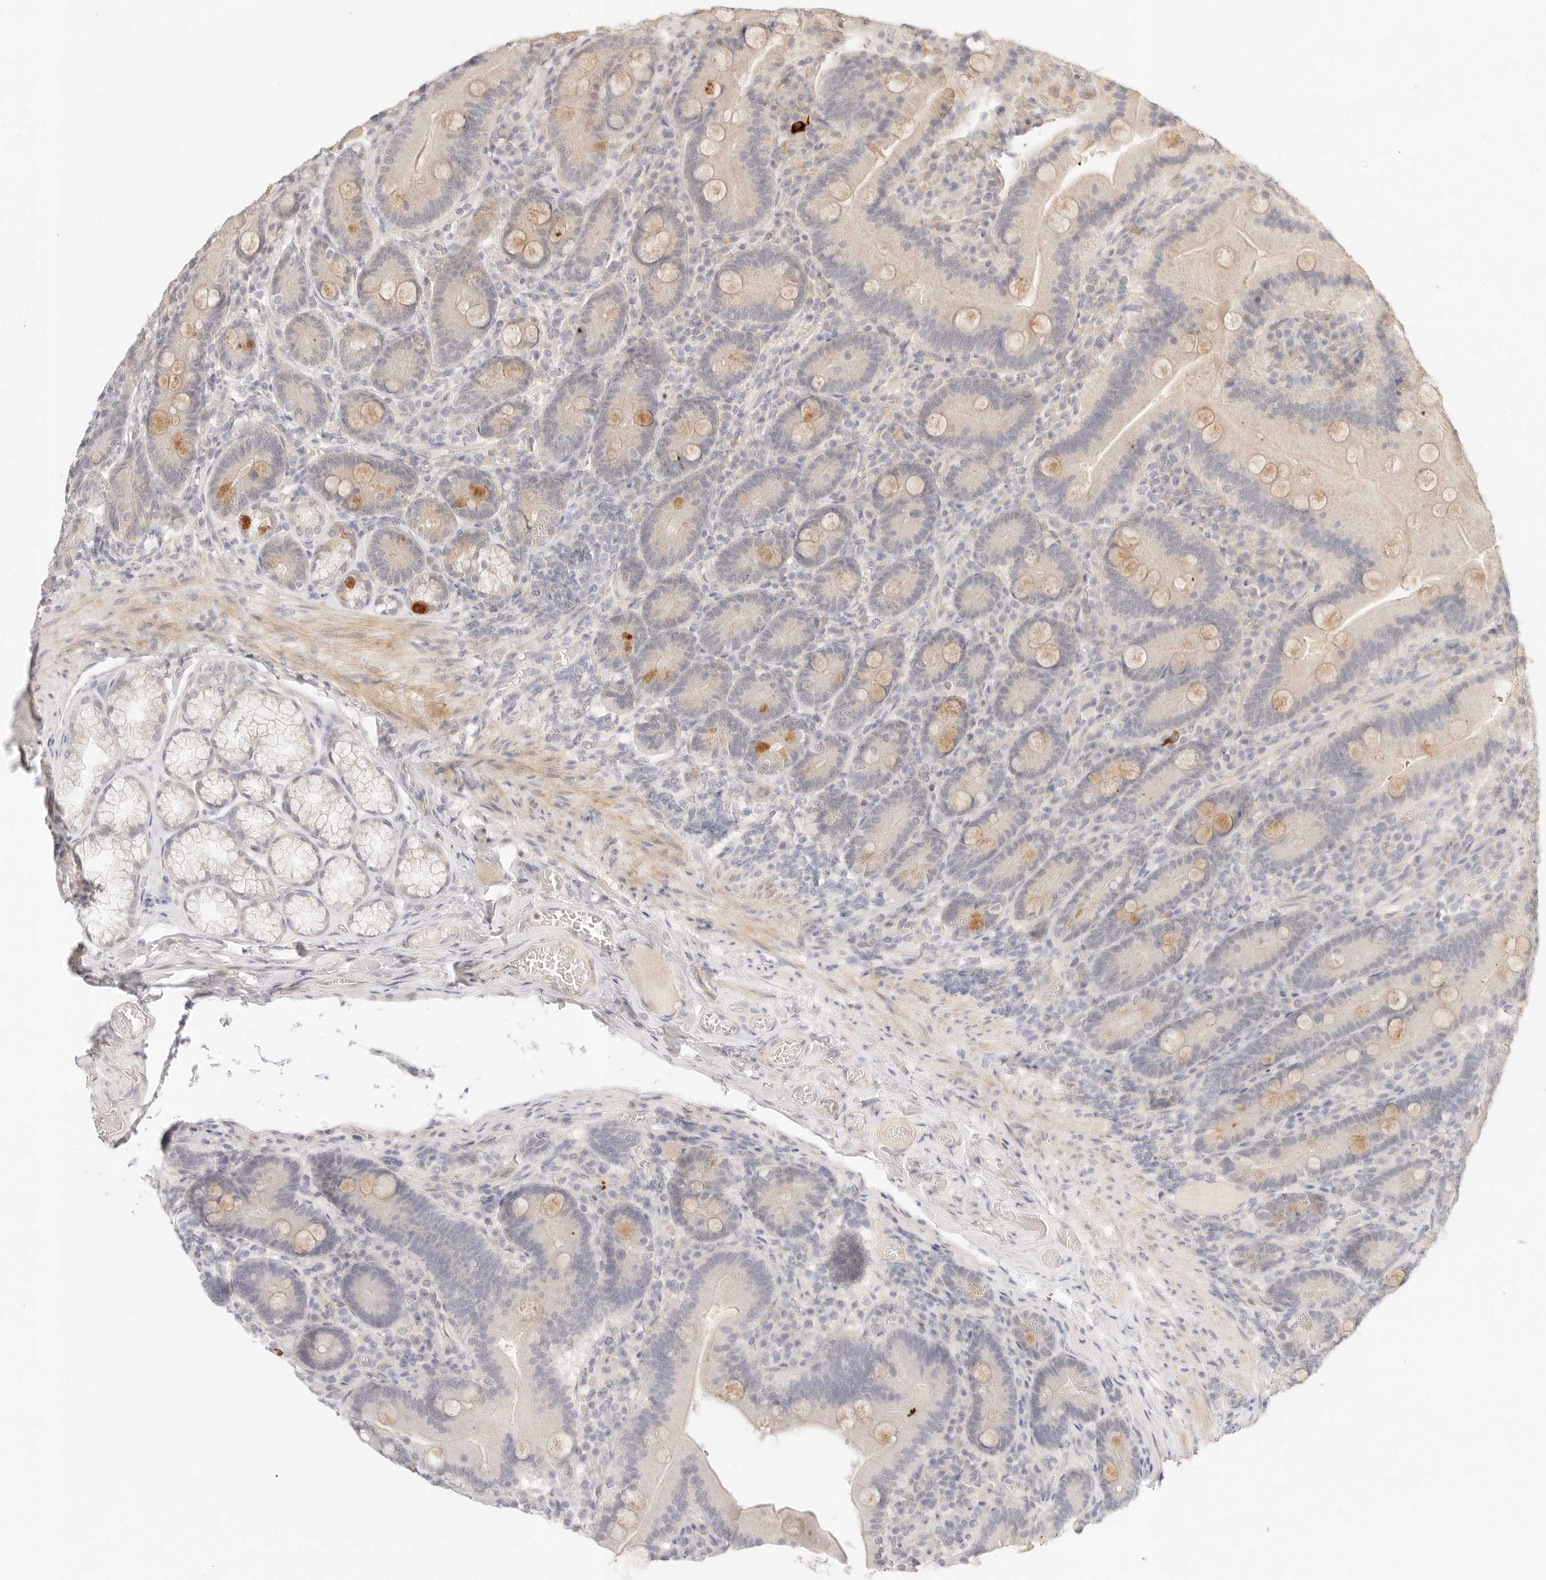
{"staining": {"intensity": "moderate", "quantity": "<25%", "location": "cytoplasmic/membranous"}, "tissue": "duodenum", "cell_type": "Glandular cells", "image_type": "normal", "snomed": [{"axis": "morphology", "description": "Normal tissue, NOS"}, {"axis": "topography", "description": "Duodenum"}], "caption": "Immunohistochemical staining of normal duodenum displays moderate cytoplasmic/membranous protein staining in approximately <25% of glandular cells.", "gene": "GPR156", "patient": {"sex": "female", "age": 62}}